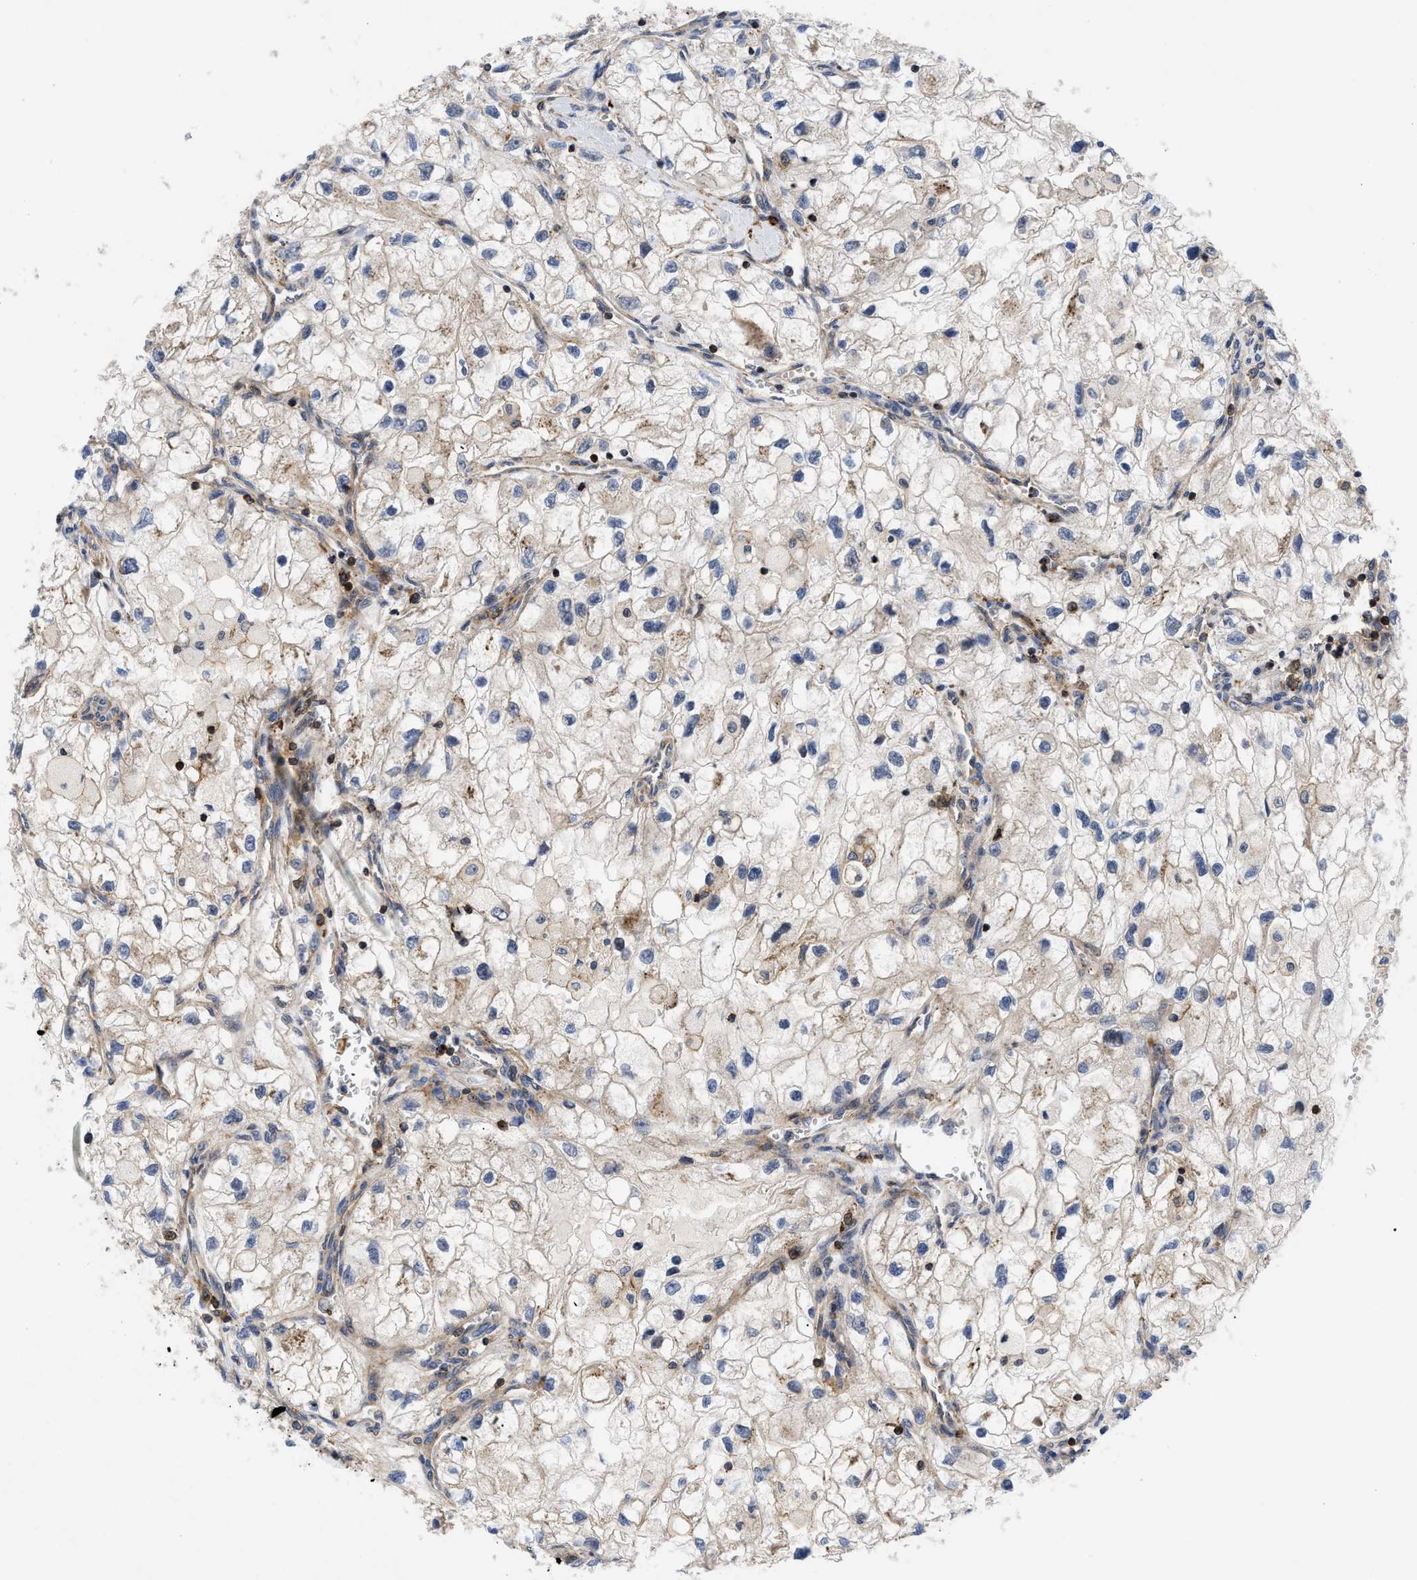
{"staining": {"intensity": "weak", "quantity": ">75%", "location": "cytoplasmic/membranous"}, "tissue": "renal cancer", "cell_type": "Tumor cells", "image_type": "cancer", "snomed": [{"axis": "morphology", "description": "Adenocarcinoma, NOS"}, {"axis": "topography", "description": "Kidney"}], "caption": "IHC of renal cancer displays low levels of weak cytoplasmic/membranous expression in about >75% of tumor cells.", "gene": "SPAST", "patient": {"sex": "female", "age": 70}}